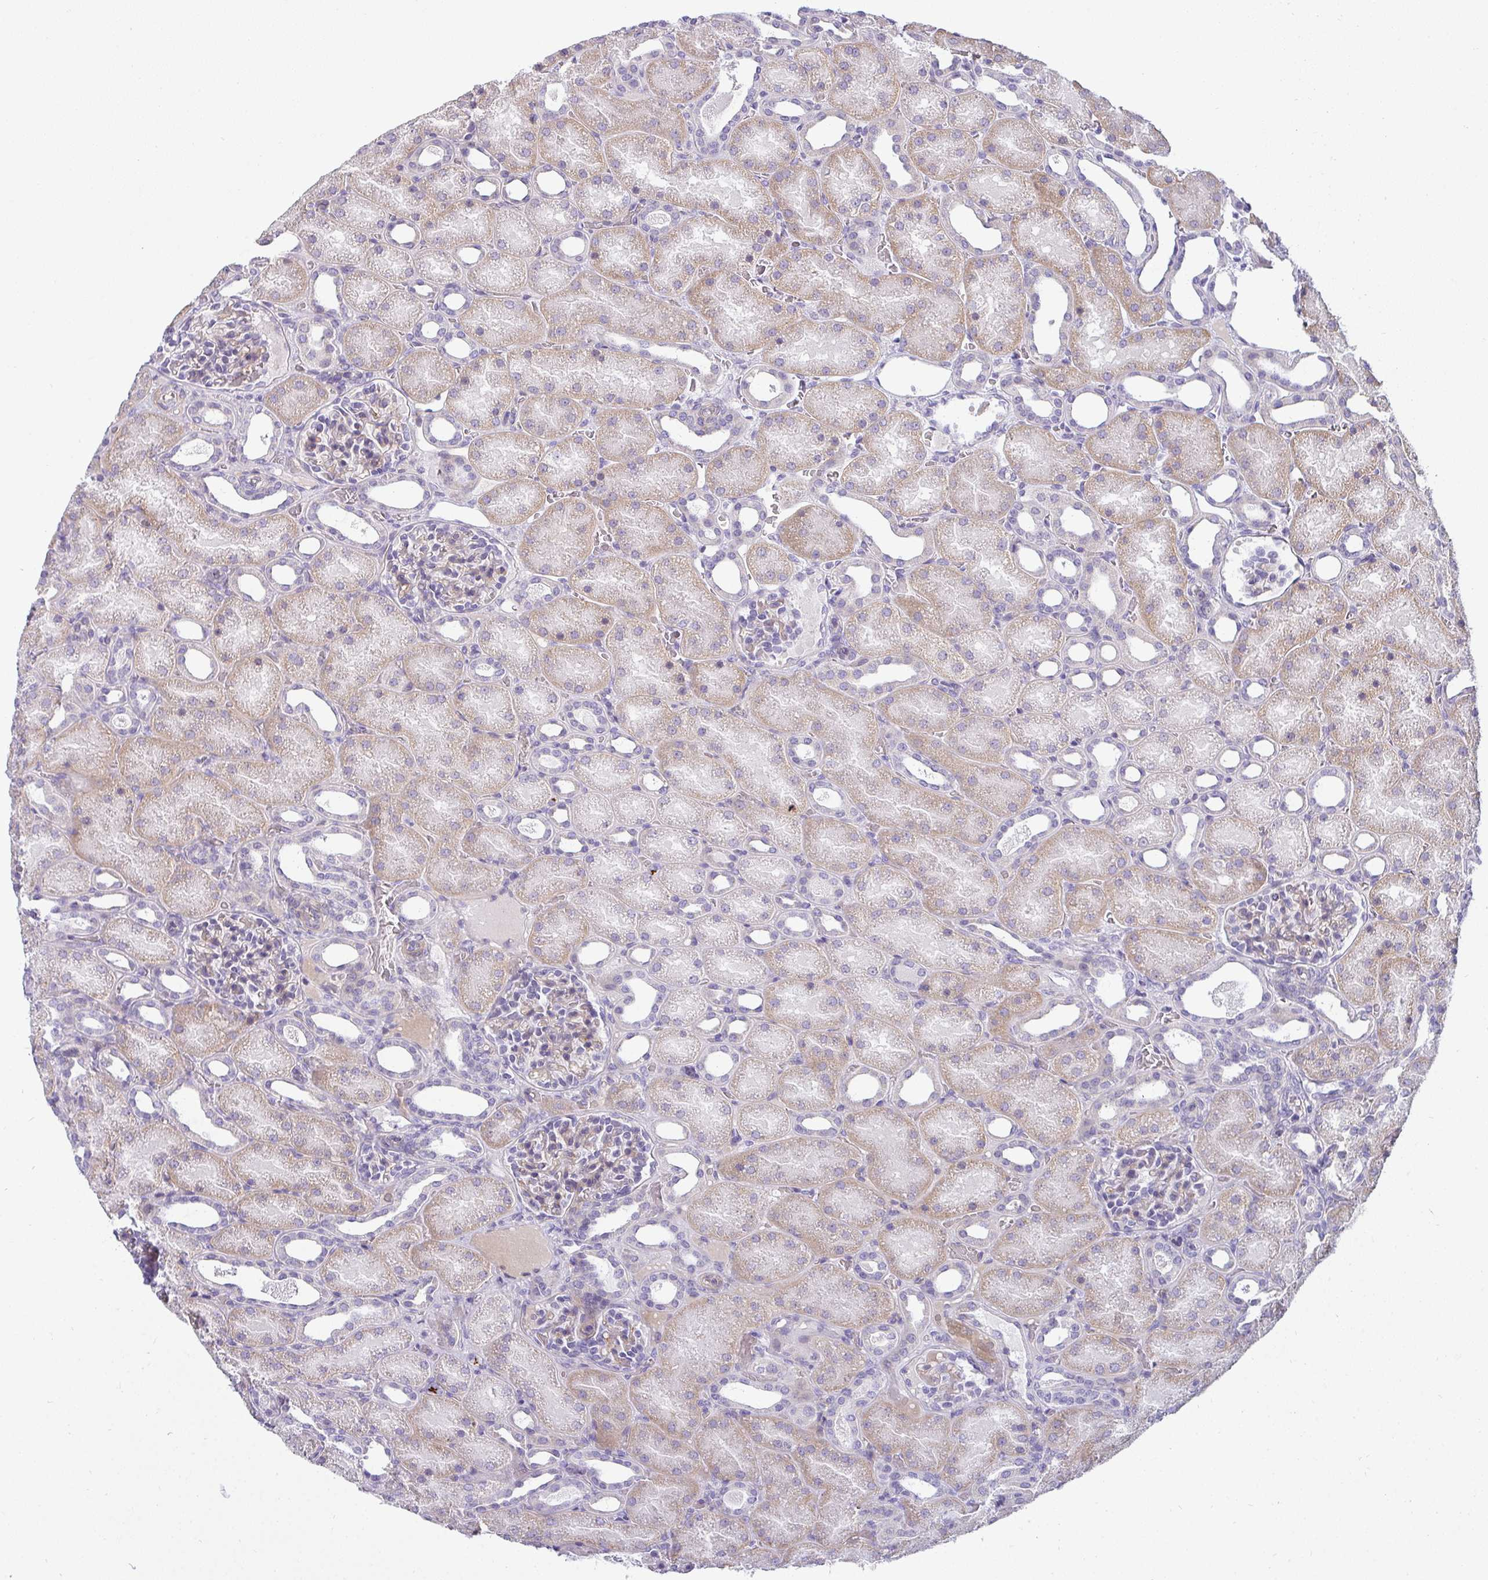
{"staining": {"intensity": "weak", "quantity": "<25%", "location": "cytoplasmic/membranous"}, "tissue": "kidney", "cell_type": "Cells in glomeruli", "image_type": "normal", "snomed": [{"axis": "morphology", "description": "Normal tissue, NOS"}, {"axis": "topography", "description": "Kidney"}], "caption": "This histopathology image is of normal kidney stained with IHC to label a protein in brown with the nuclei are counter-stained blue. There is no staining in cells in glomeruli.", "gene": "AK5", "patient": {"sex": "male", "age": 2}}